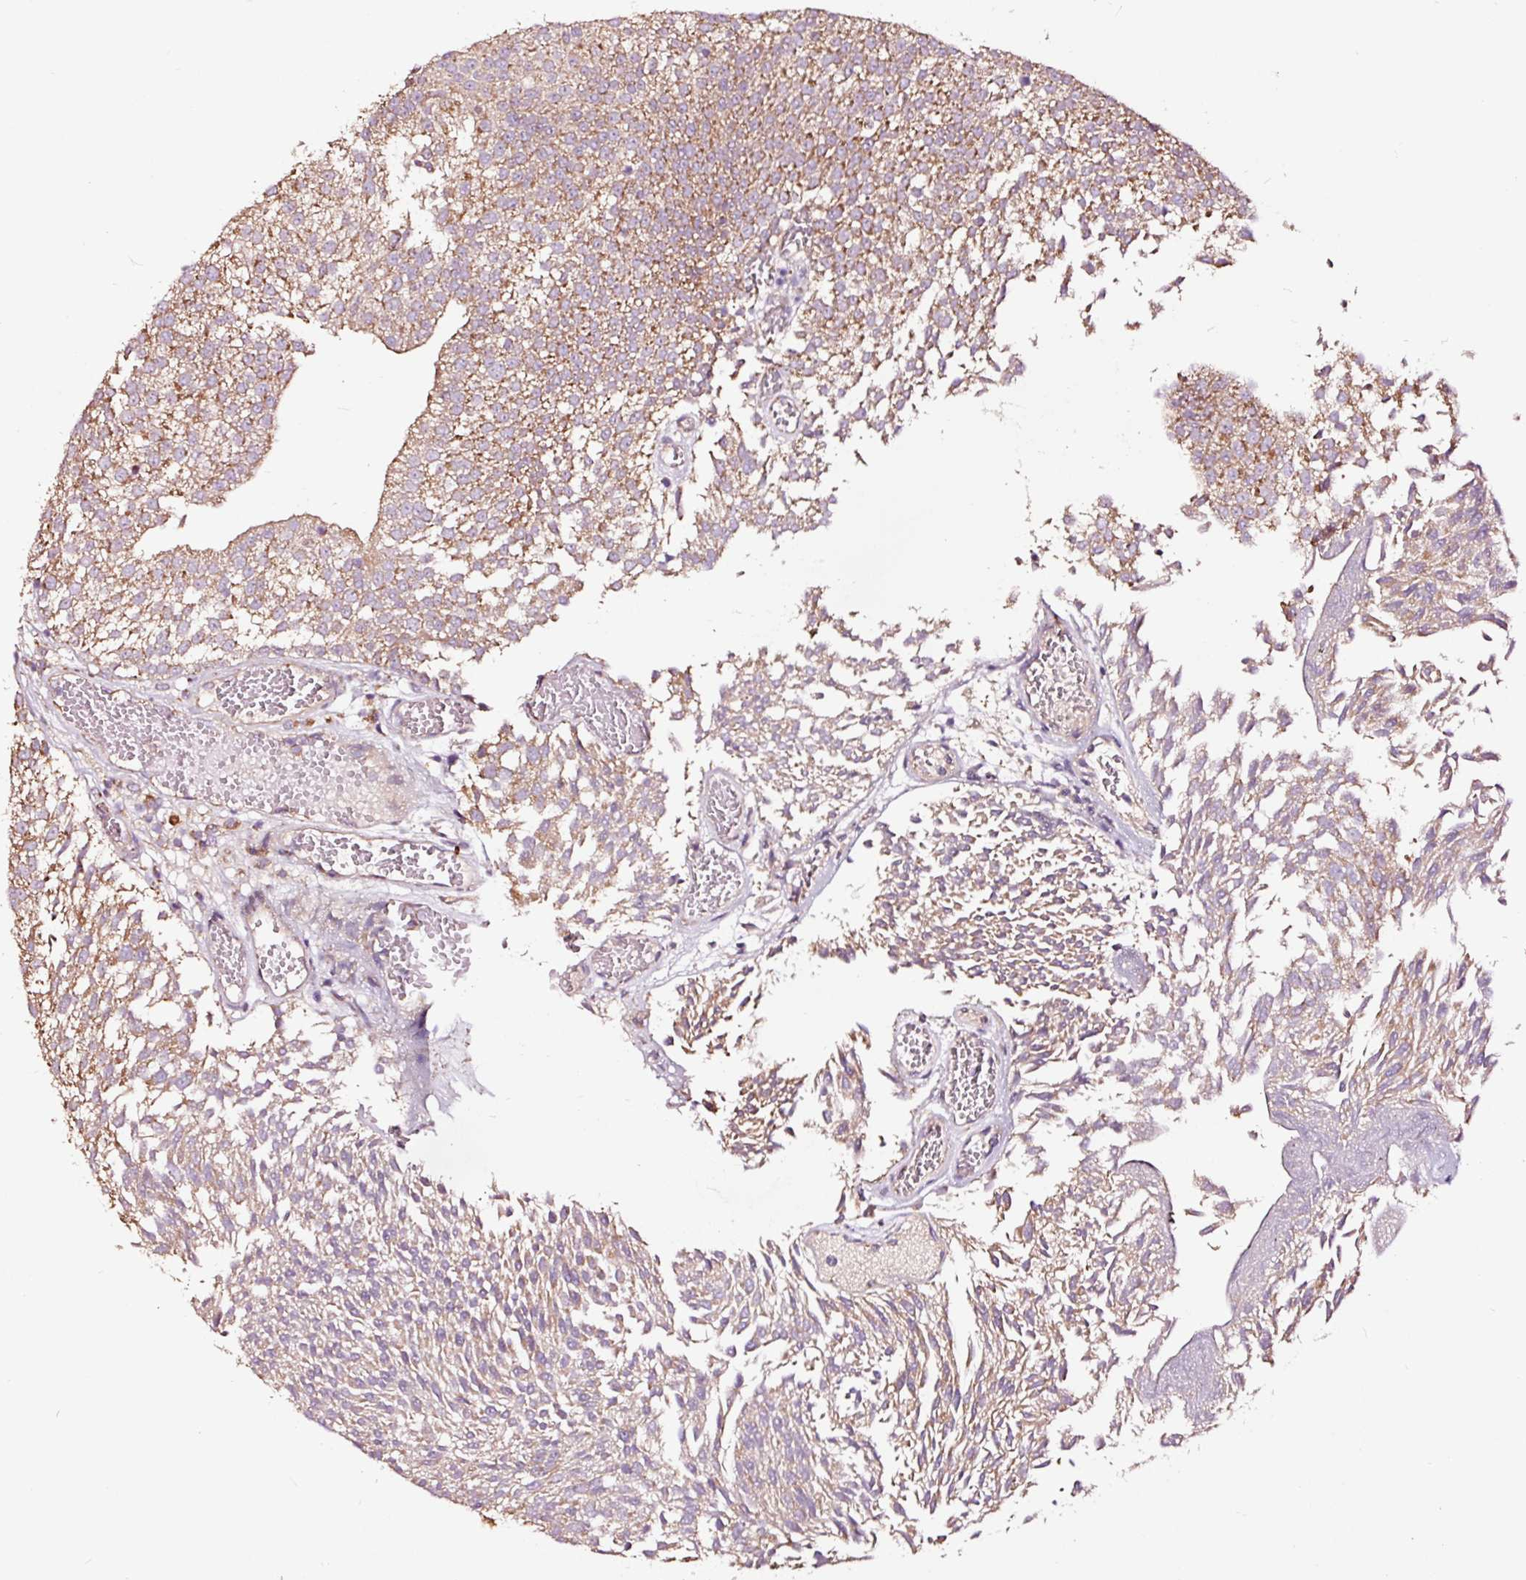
{"staining": {"intensity": "moderate", "quantity": ">75%", "location": "cytoplasmic/membranous"}, "tissue": "urothelial cancer", "cell_type": "Tumor cells", "image_type": "cancer", "snomed": [{"axis": "morphology", "description": "Urothelial carcinoma, Low grade"}, {"axis": "topography", "description": "Urinary bladder"}], "caption": "Urothelial cancer tissue reveals moderate cytoplasmic/membranous expression in approximately >75% of tumor cells", "gene": "TPM1", "patient": {"sex": "female", "age": 79}}